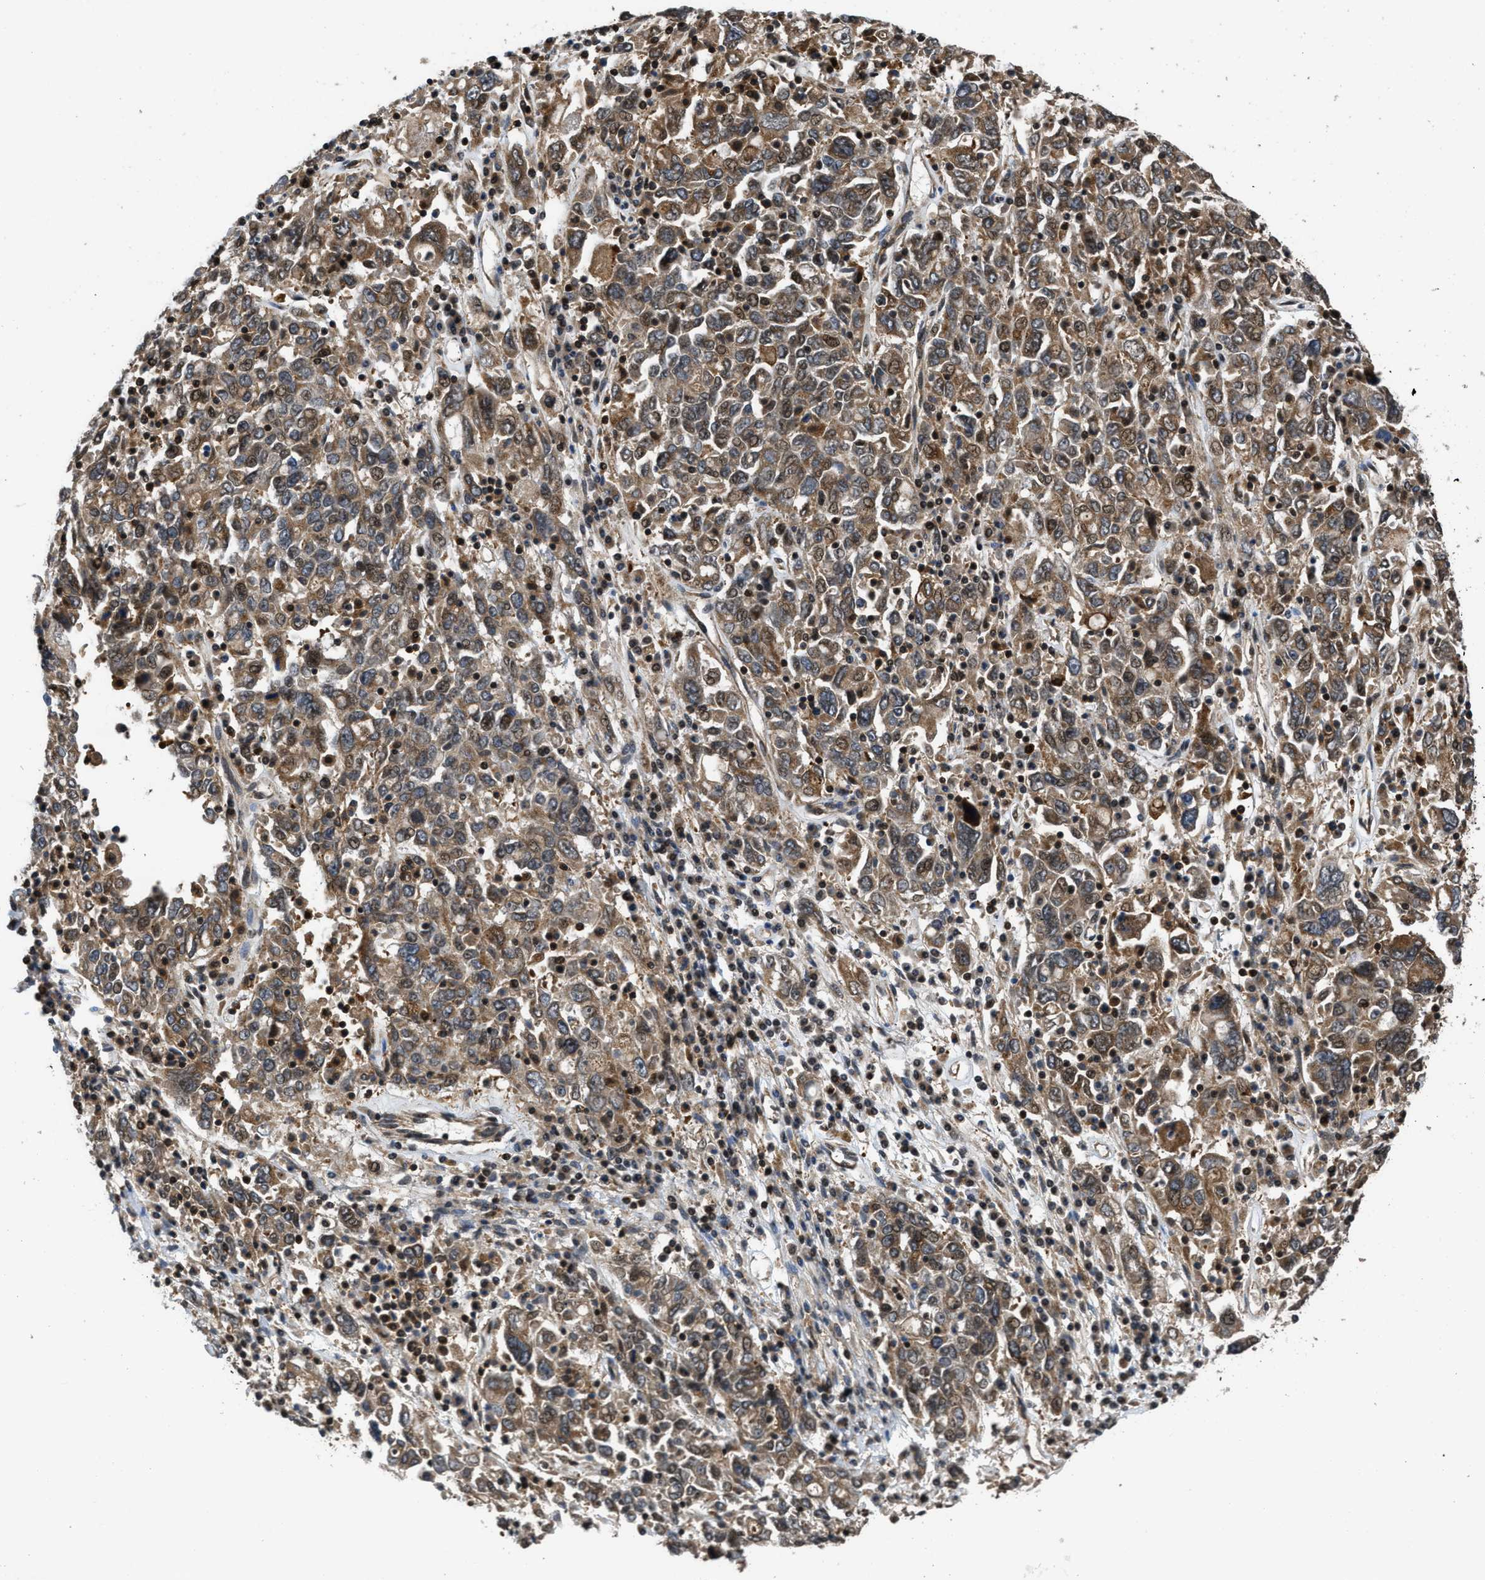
{"staining": {"intensity": "moderate", "quantity": ">75%", "location": "cytoplasmic/membranous"}, "tissue": "ovarian cancer", "cell_type": "Tumor cells", "image_type": "cancer", "snomed": [{"axis": "morphology", "description": "Carcinoma, endometroid"}, {"axis": "topography", "description": "Ovary"}], "caption": "IHC of human ovarian cancer (endometroid carcinoma) displays medium levels of moderate cytoplasmic/membranous staining in approximately >75% of tumor cells.", "gene": "CTBS", "patient": {"sex": "female", "age": 62}}